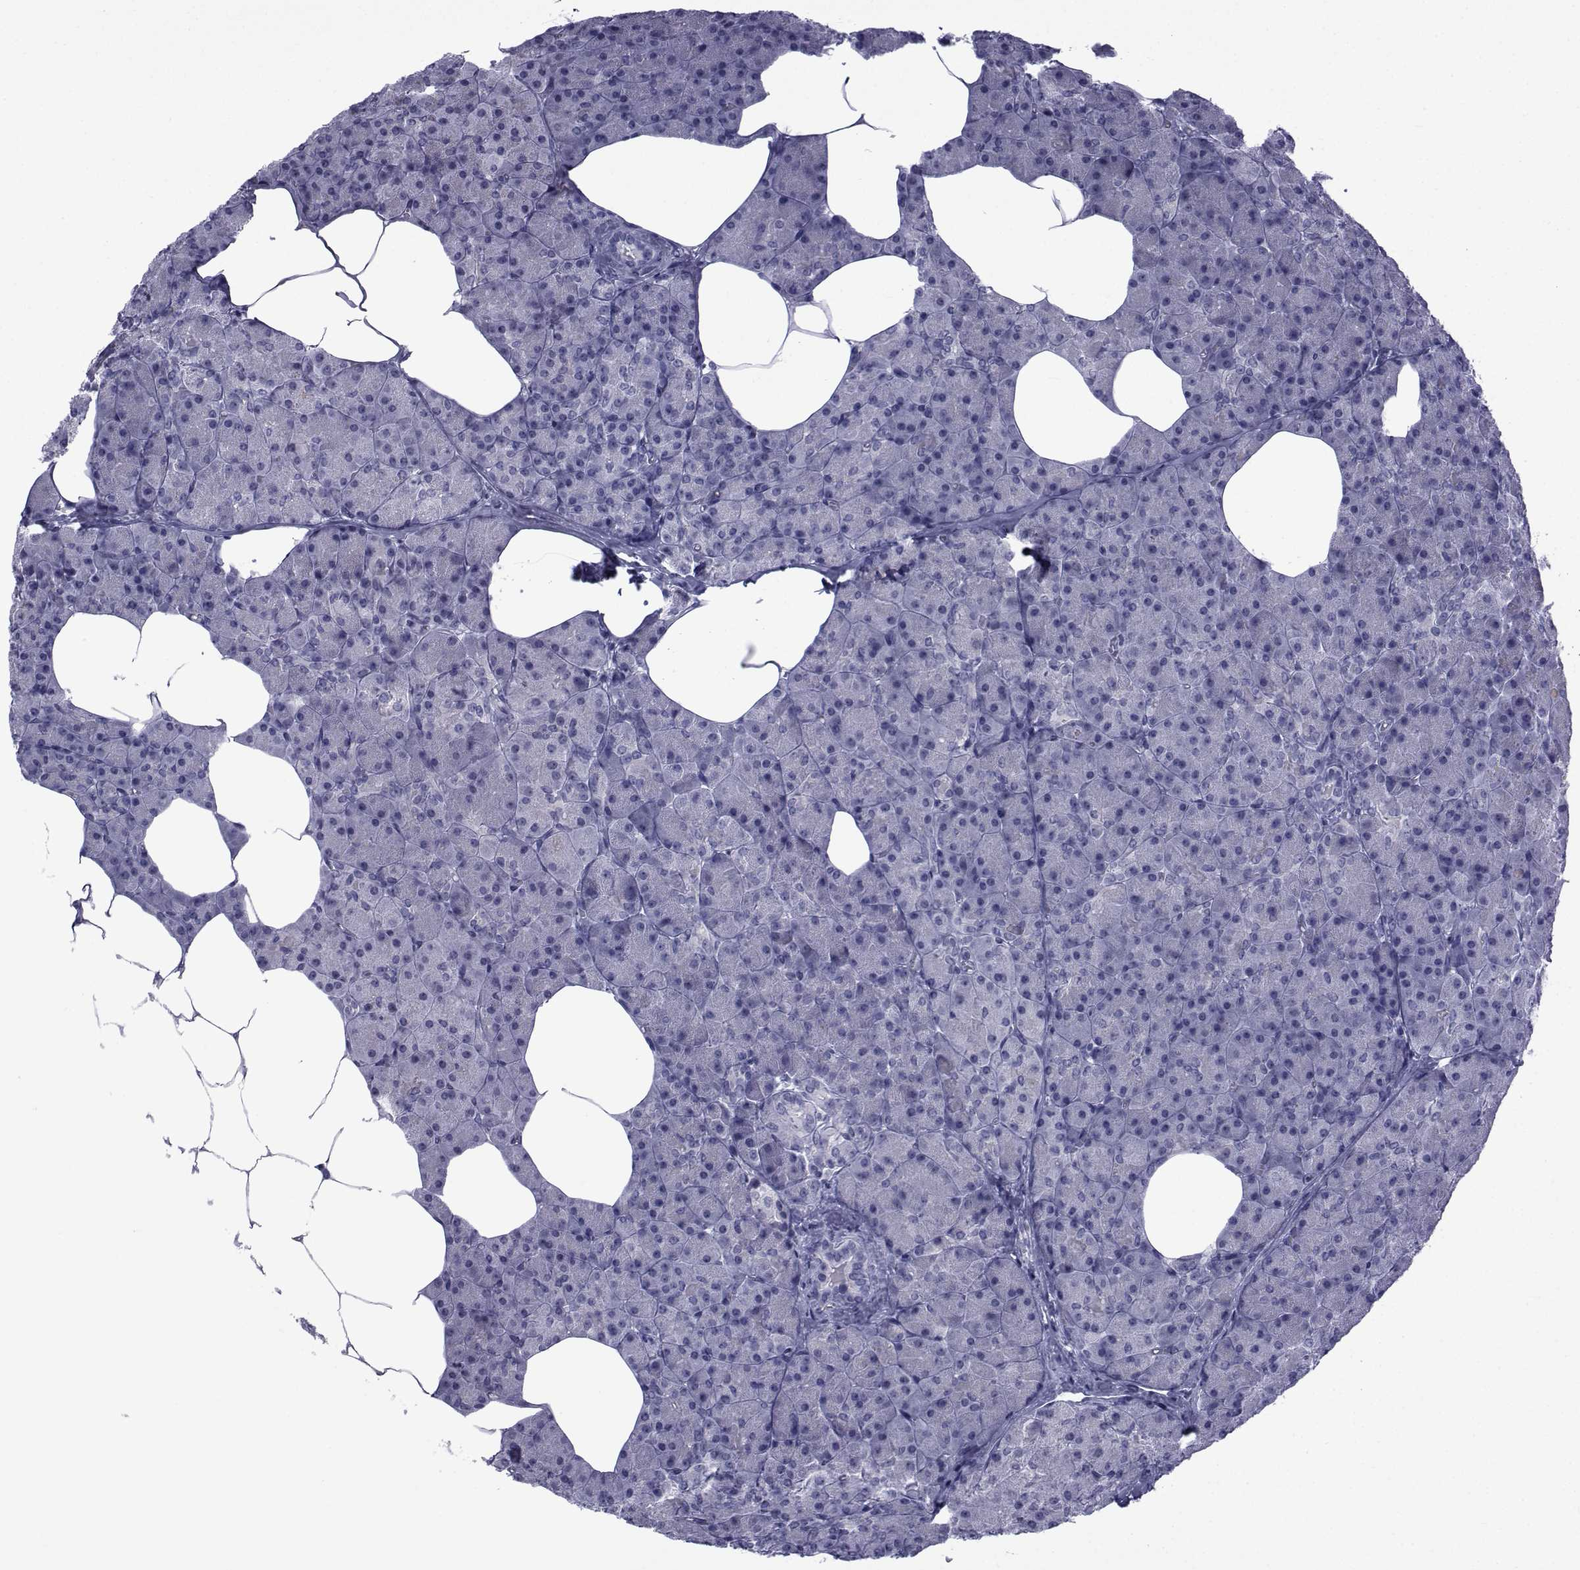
{"staining": {"intensity": "negative", "quantity": "none", "location": "none"}, "tissue": "pancreas", "cell_type": "Exocrine glandular cells", "image_type": "normal", "snomed": [{"axis": "morphology", "description": "Normal tissue, NOS"}, {"axis": "topography", "description": "Pancreas"}], "caption": "High power microscopy photomicrograph of an immunohistochemistry micrograph of unremarkable pancreas, revealing no significant expression in exocrine glandular cells. (DAB immunohistochemistry (IHC) with hematoxylin counter stain).", "gene": "PDE6G", "patient": {"sex": "female", "age": 45}}